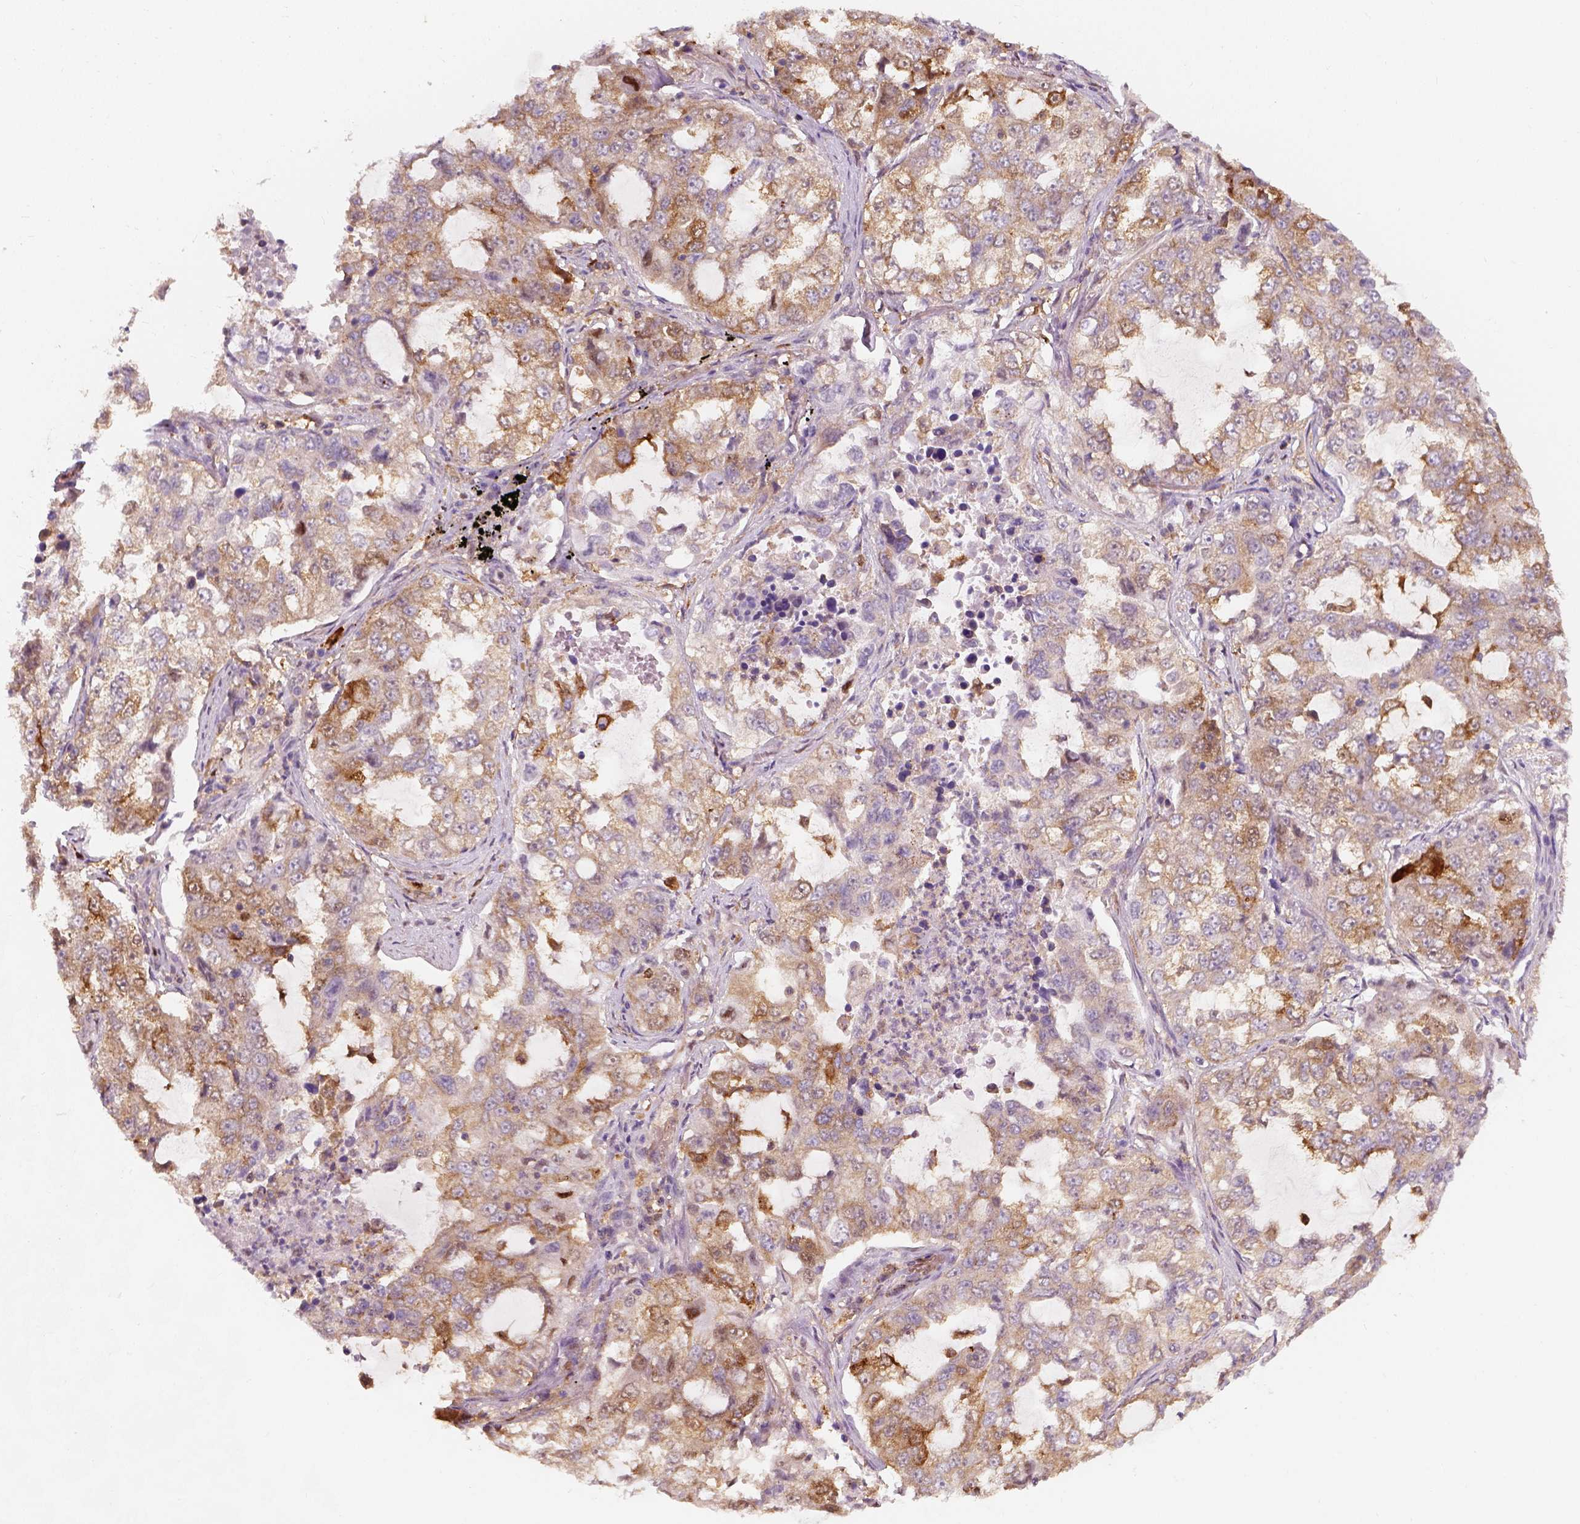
{"staining": {"intensity": "moderate", "quantity": ">75%", "location": "cytoplasmic/membranous"}, "tissue": "lung cancer", "cell_type": "Tumor cells", "image_type": "cancer", "snomed": [{"axis": "morphology", "description": "Adenocarcinoma, NOS"}, {"axis": "topography", "description": "Lung"}], "caption": "Human lung cancer stained with a brown dye exhibits moderate cytoplasmic/membranous positive staining in approximately >75% of tumor cells.", "gene": "SQSTM1", "patient": {"sex": "female", "age": 61}}